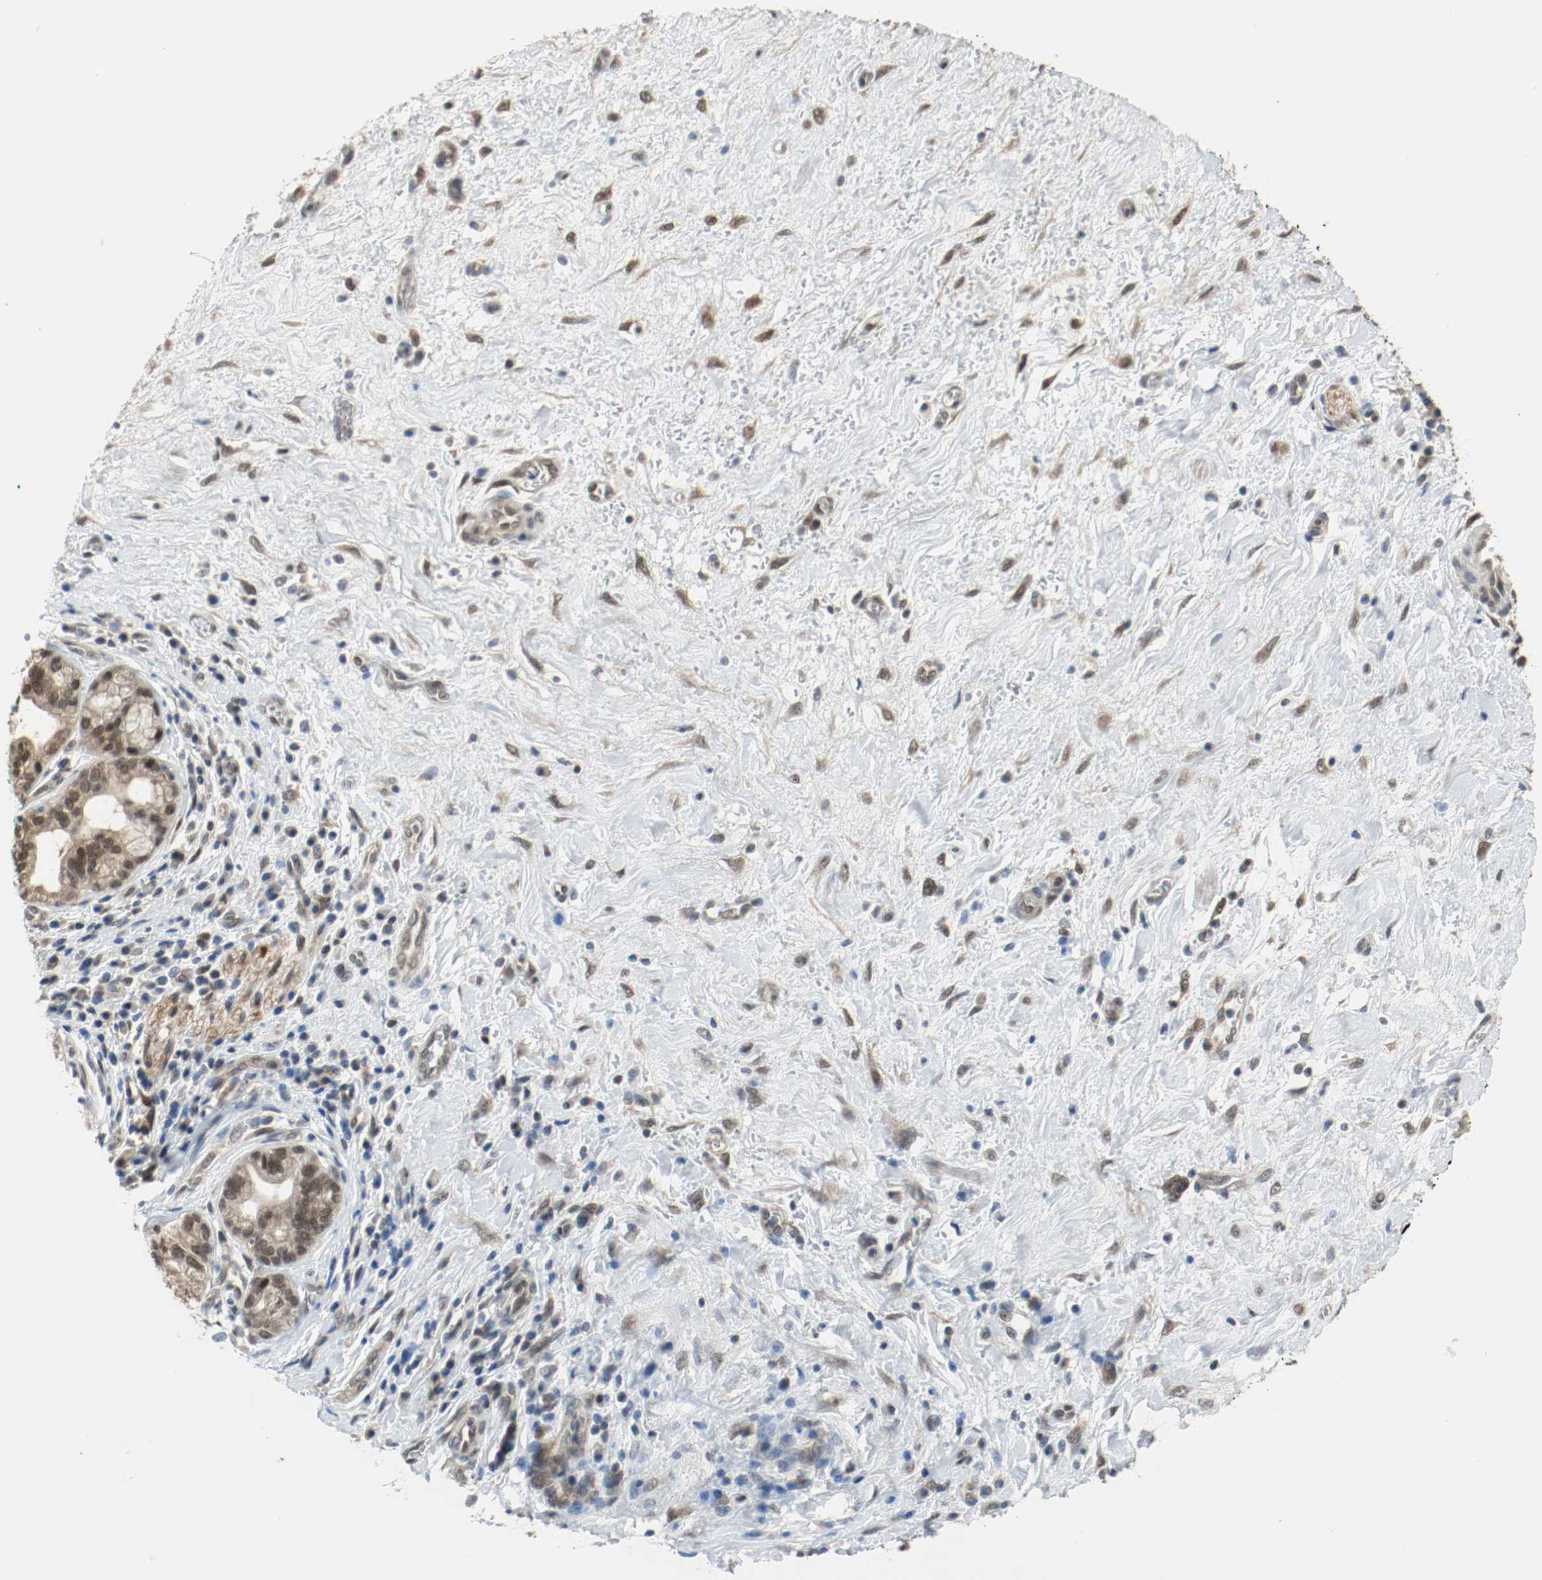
{"staining": {"intensity": "weak", "quantity": ">75%", "location": "cytoplasmic/membranous,nuclear"}, "tissue": "pancreatic cancer", "cell_type": "Tumor cells", "image_type": "cancer", "snomed": [{"axis": "morphology", "description": "Adenocarcinoma, NOS"}, {"axis": "topography", "description": "Pancreas"}], "caption": "A histopathology image showing weak cytoplasmic/membranous and nuclear expression in about >75% of tumor cells in adenocarcinoma (pancreatic), as visualized by brown immunohistochemical staining.", "gene": "PPME1", "patient": {"sex": "female", "age": 73}}